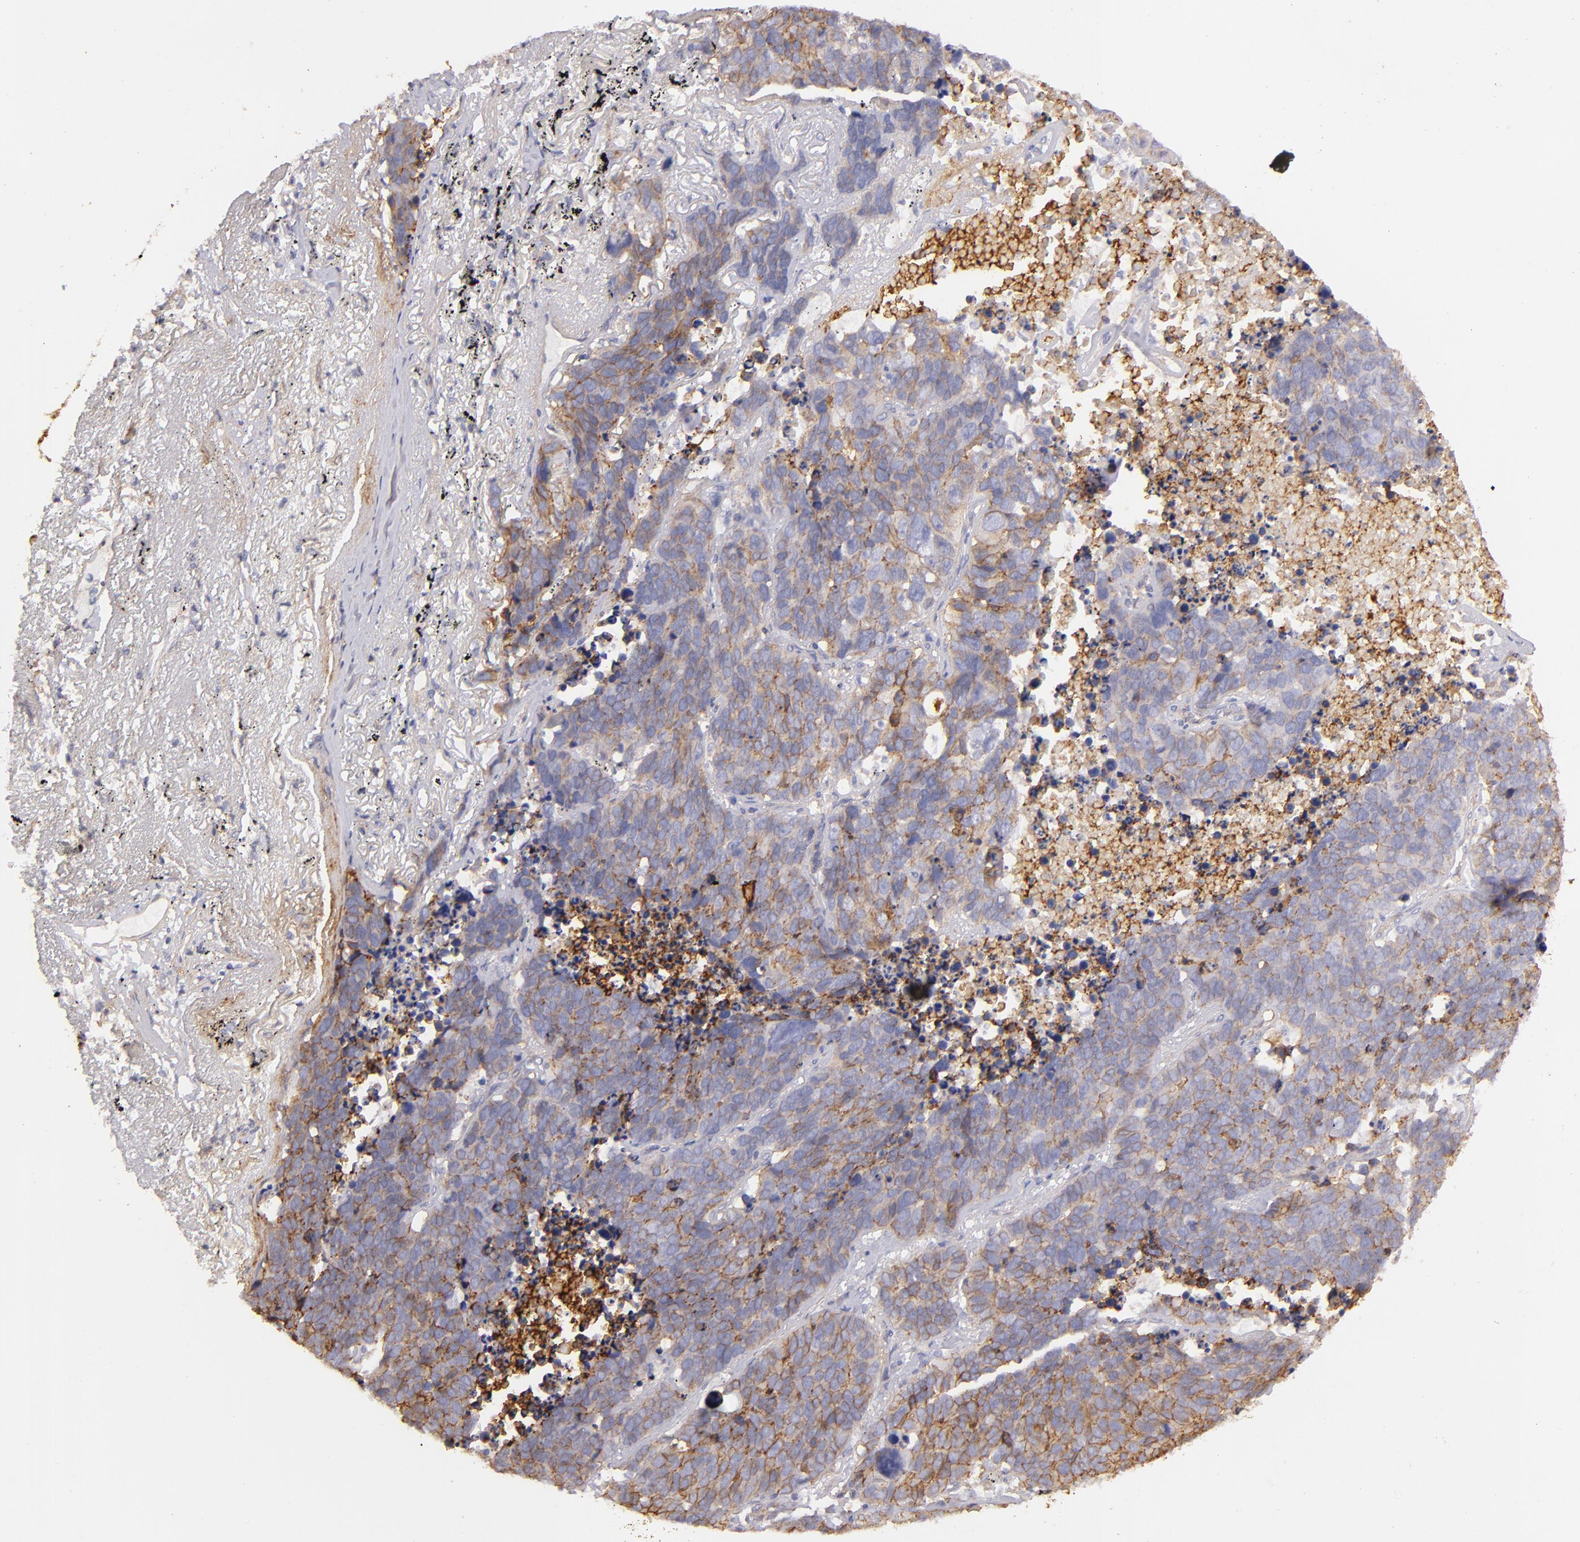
{"staining": {"intensity": "weak", "quantity": "25%-75%", "location": "cytoplasmic/membranous"}, "tissue": "lung cancer", "cell_type": "Tumor cells", "image_type": "cancer", "snomed": [{"axis": "morphology", "description": "Carcinoid, malignant, NOS"}, {"axis": "topography", "description": "Lung"}], "caption": "Immunohistochemical staining of malignant carcinoid (lung) reveals weak cytoplasmic/membranous protein expression in approximately 25%-75% of tumor cells.", "gene": "CD151", "patient": {"sex": "male", "age": 60}}